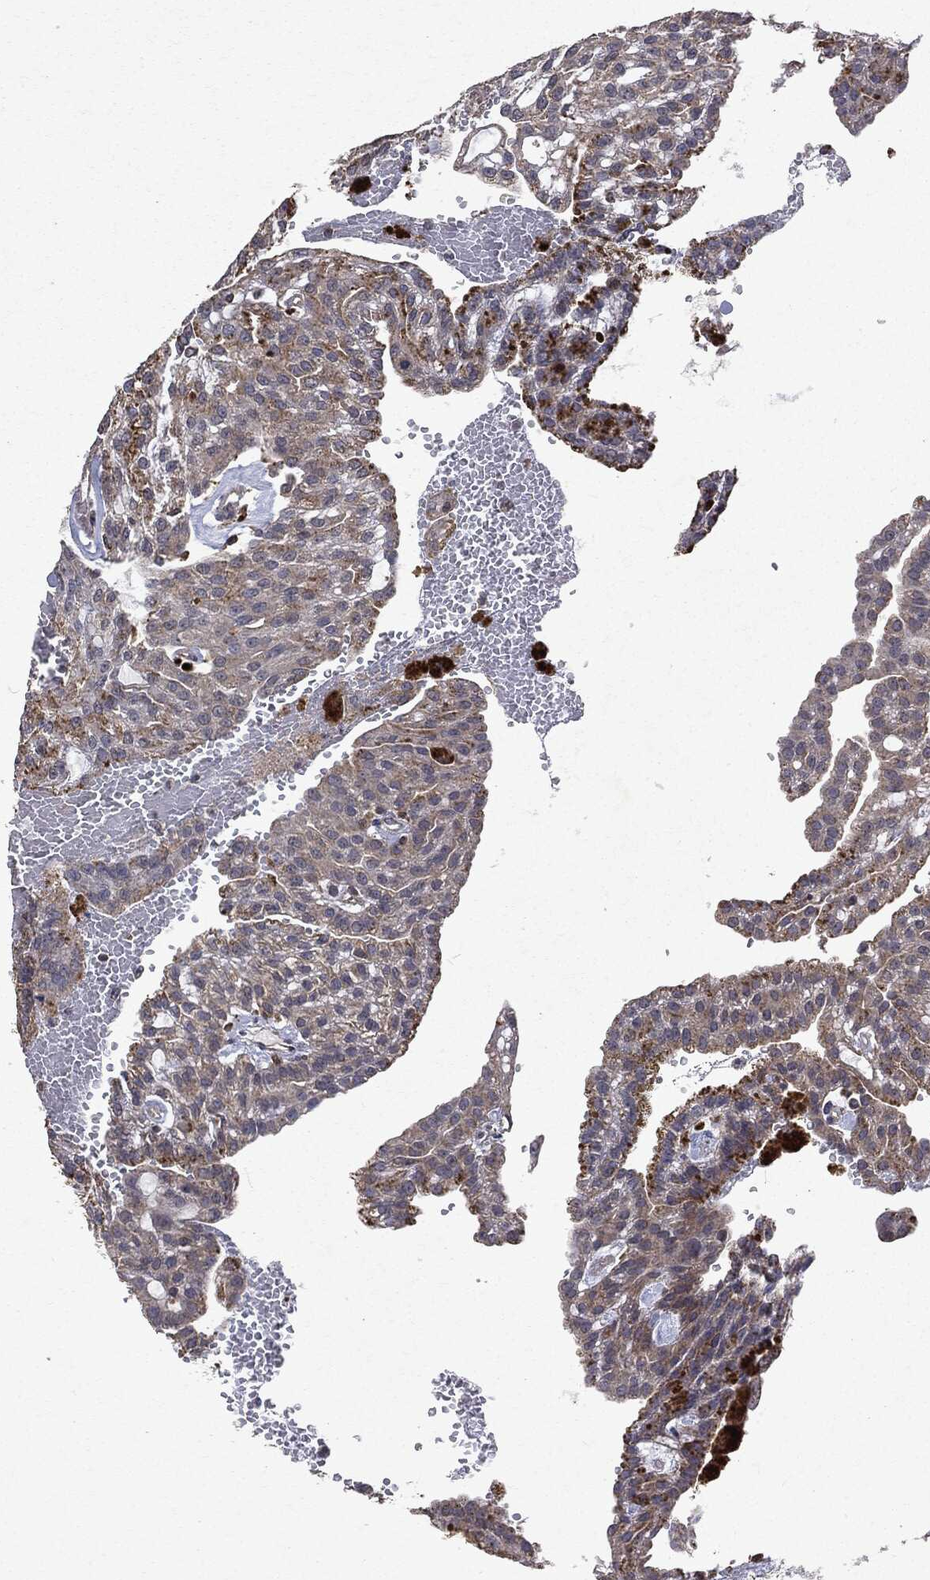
{"staining": {"intensity": "negative", "quantity": "none", "location": "none"}, "tissue": "renal cancer", "cell_type": "Tumor cells", "image_type": "cancer", "snomed": [{"axis": "morphology", "description": "Adenocarcinoma, NOS"}, {"axis": "topography", "description": "Kidney"}], "caption": "A micrograph of renal cancer stained for a protein displays no brown staining in tumor cells.", "gene": "PTEN", "patient": {"sex": "male", "age": 63}}